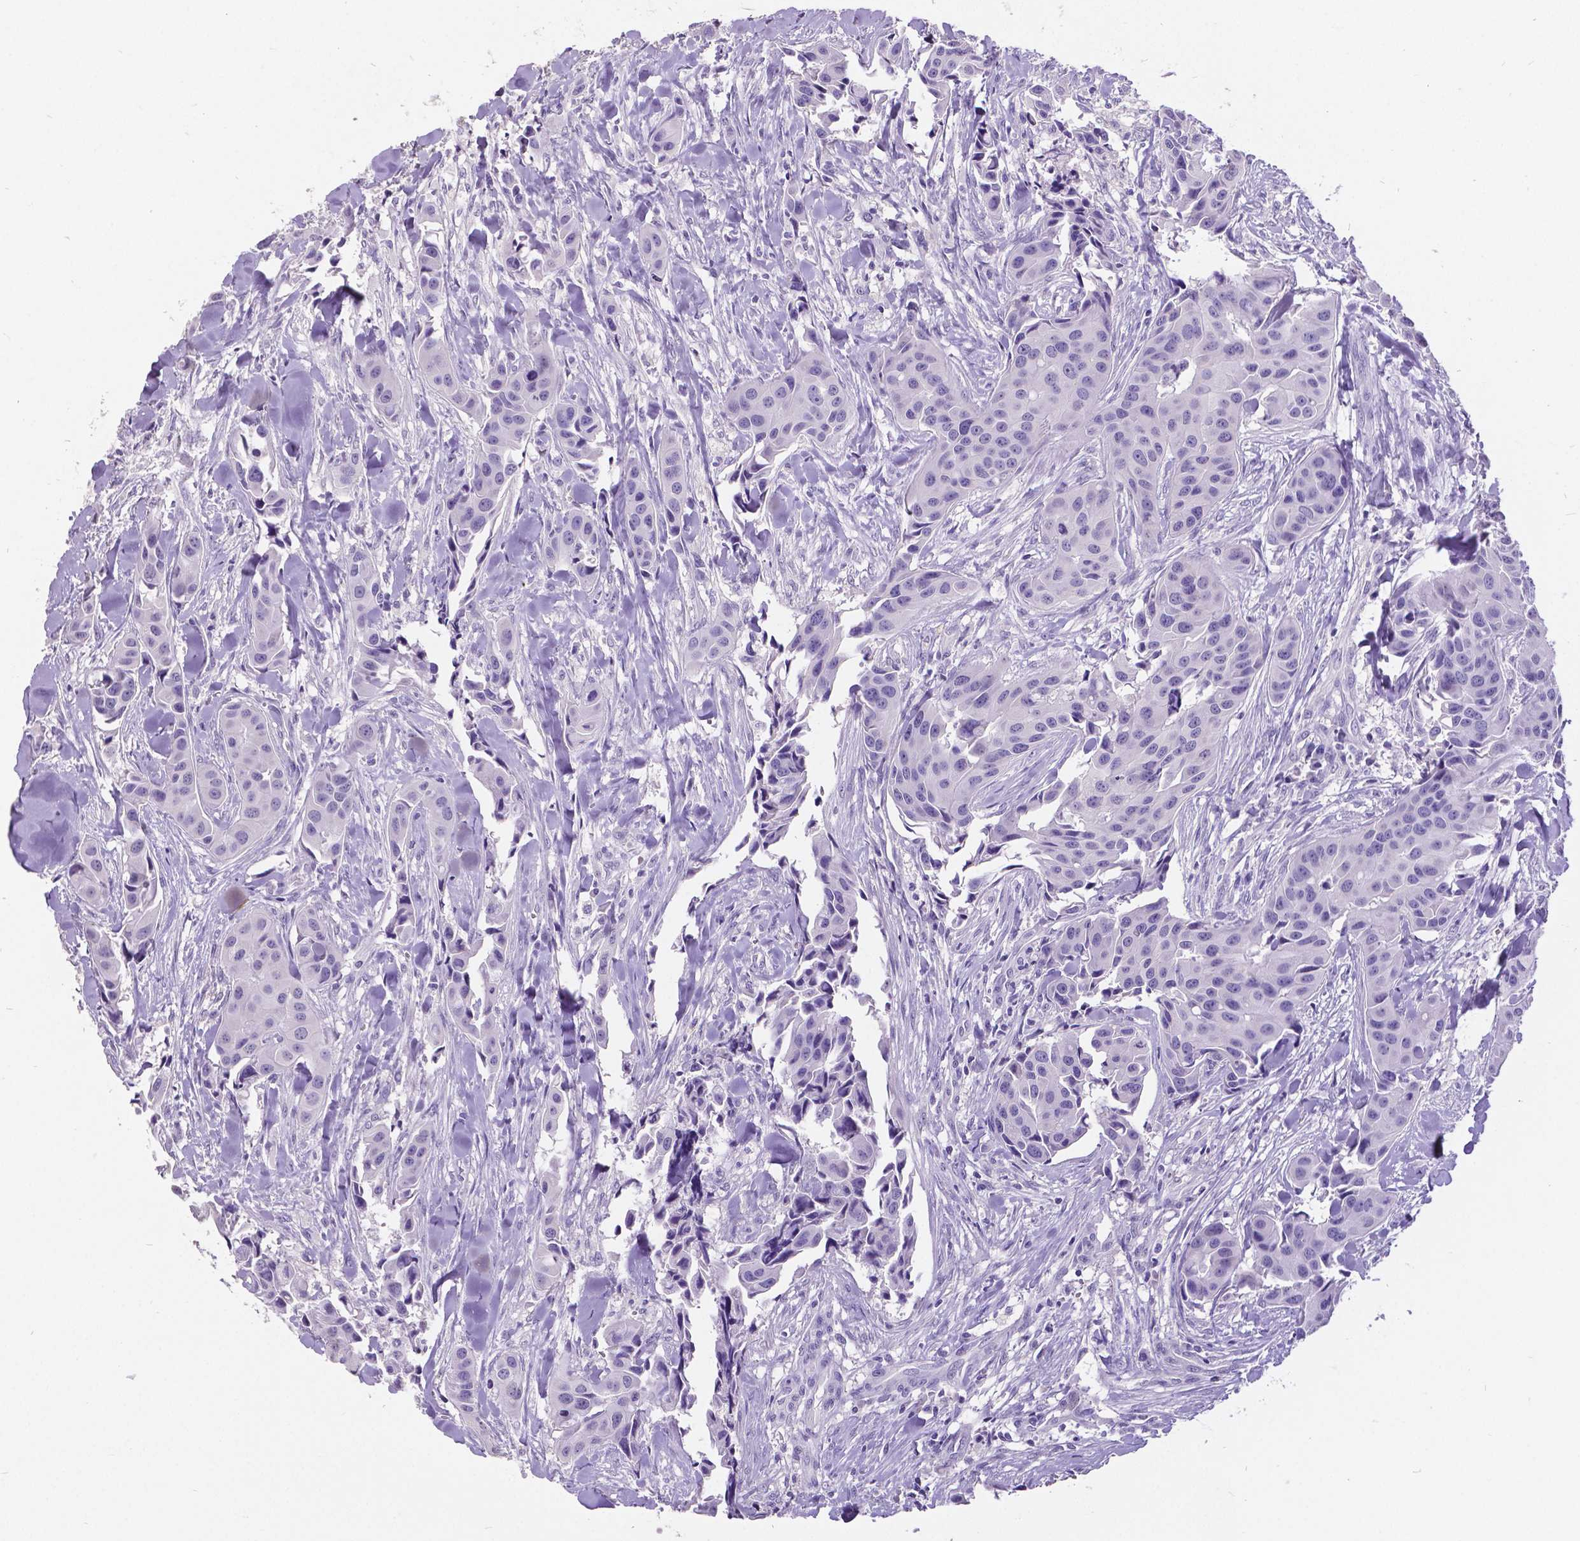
{"staining": {"intensity": "negative", "quantity": "none", "location": "none"}, "tissue": "head and neck cancer", "cell_type": "Tumor cells", "image_type": "cancer", "snomed": [{"axis": "morphology", "description": "Adenocarcinoma, NOS"}, {"axis": "topography", "description": "Head-Neck"}], "caption": "Head and neck cancer (adenocarcinoma) was stained to show a protein in brown. There is no significant expression in tumor cells.", "gene": "SATB2", "patient": {"sex": "male", "age": 76}}